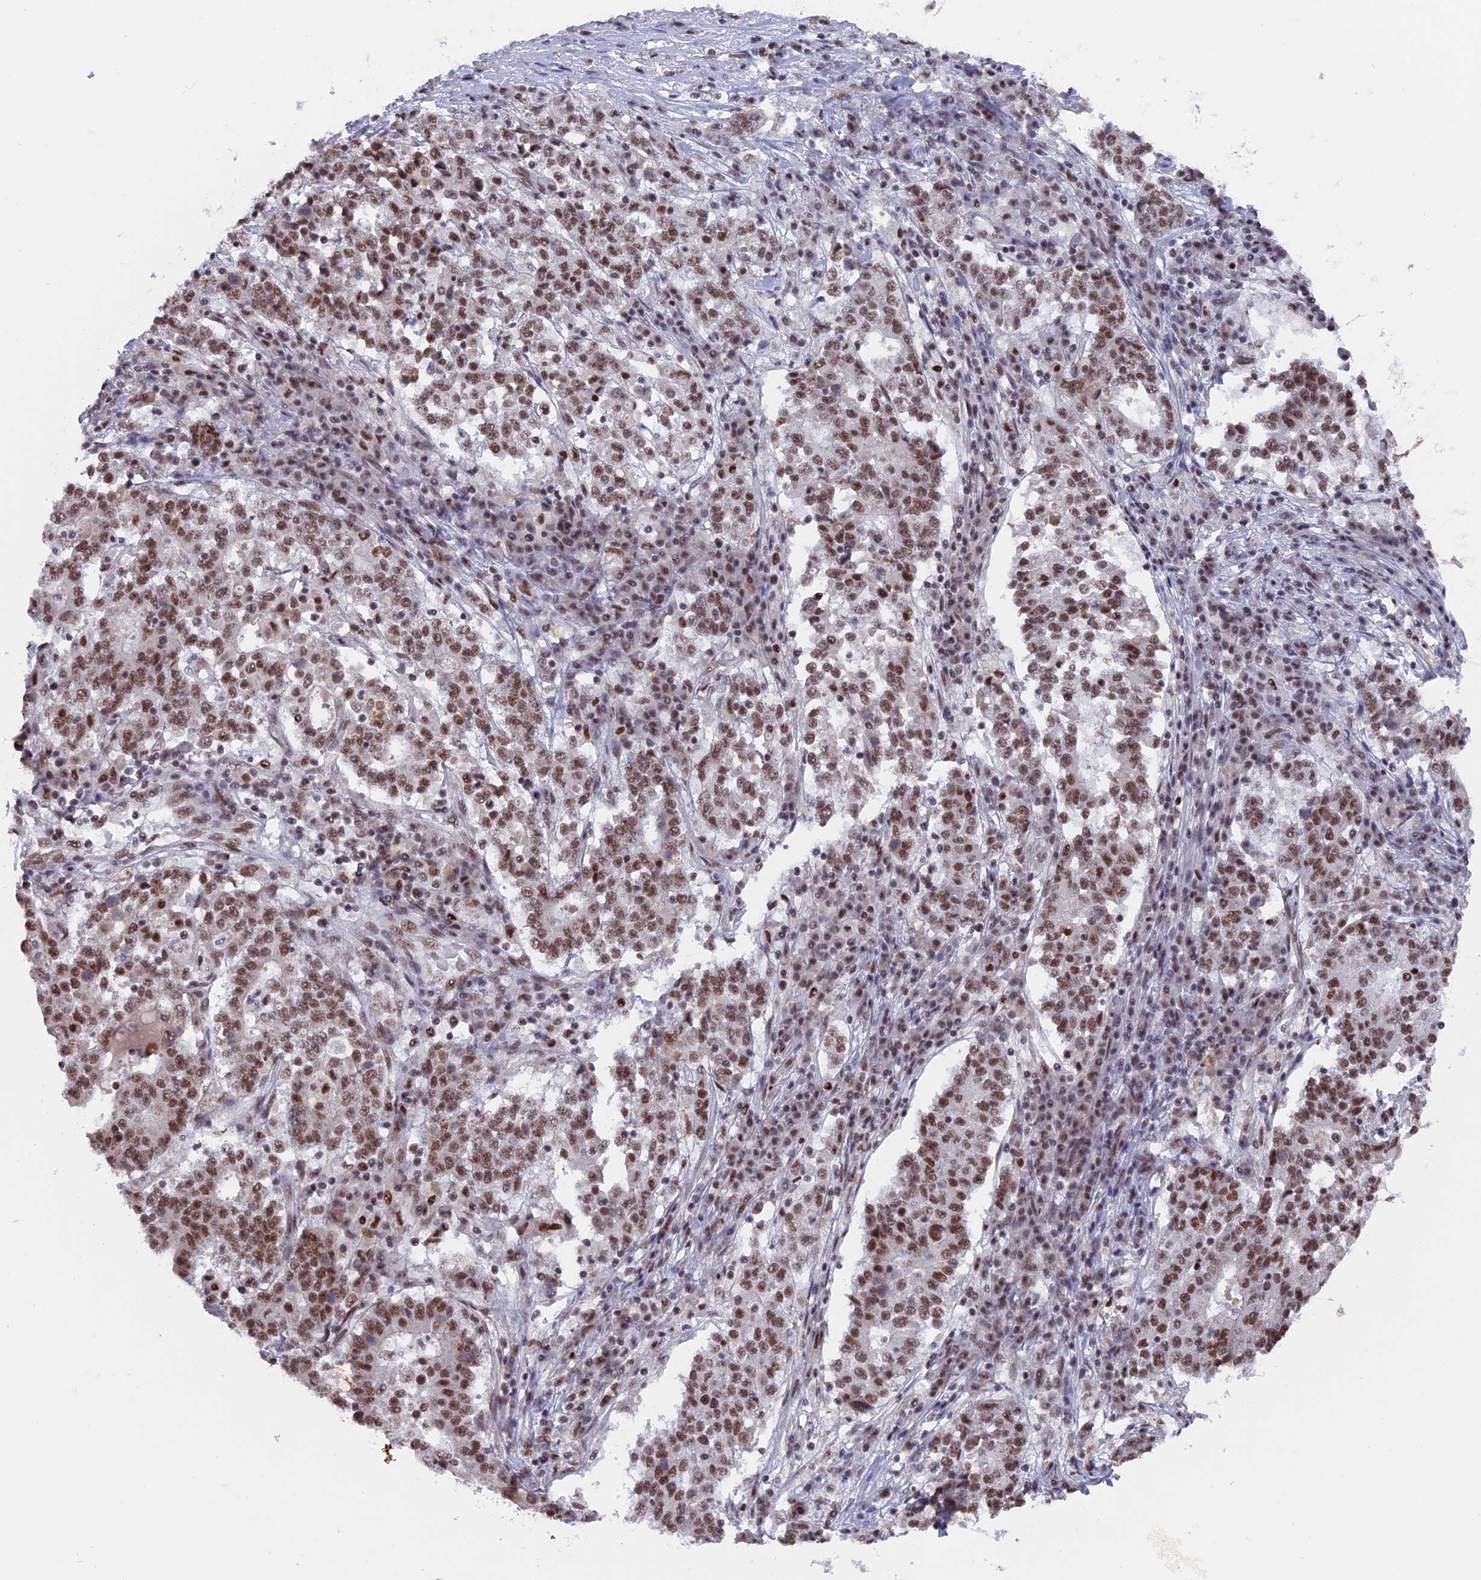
{"staining": {"intensity": "moderate", "quantity": ">75%", "location": "nuclear"}, "tissue": "stomach cancer", "cell_type": "Tumor cells", "image_type": "cancer", "snomed": [{"axis": "morphology", "description": "Adenocarcinoma, NOS"}, {"axis": "topography", "description": "Stomach"}], "caption": "Tumor cells display medium levels of moderate nuclear expression in about >75% of cells in human stomach cancer. (DAB IHC, brown staining for protein, blue staining for nuclei).", "gene": "SF3A2", "patient": {"sex": "male", "age": 59}}